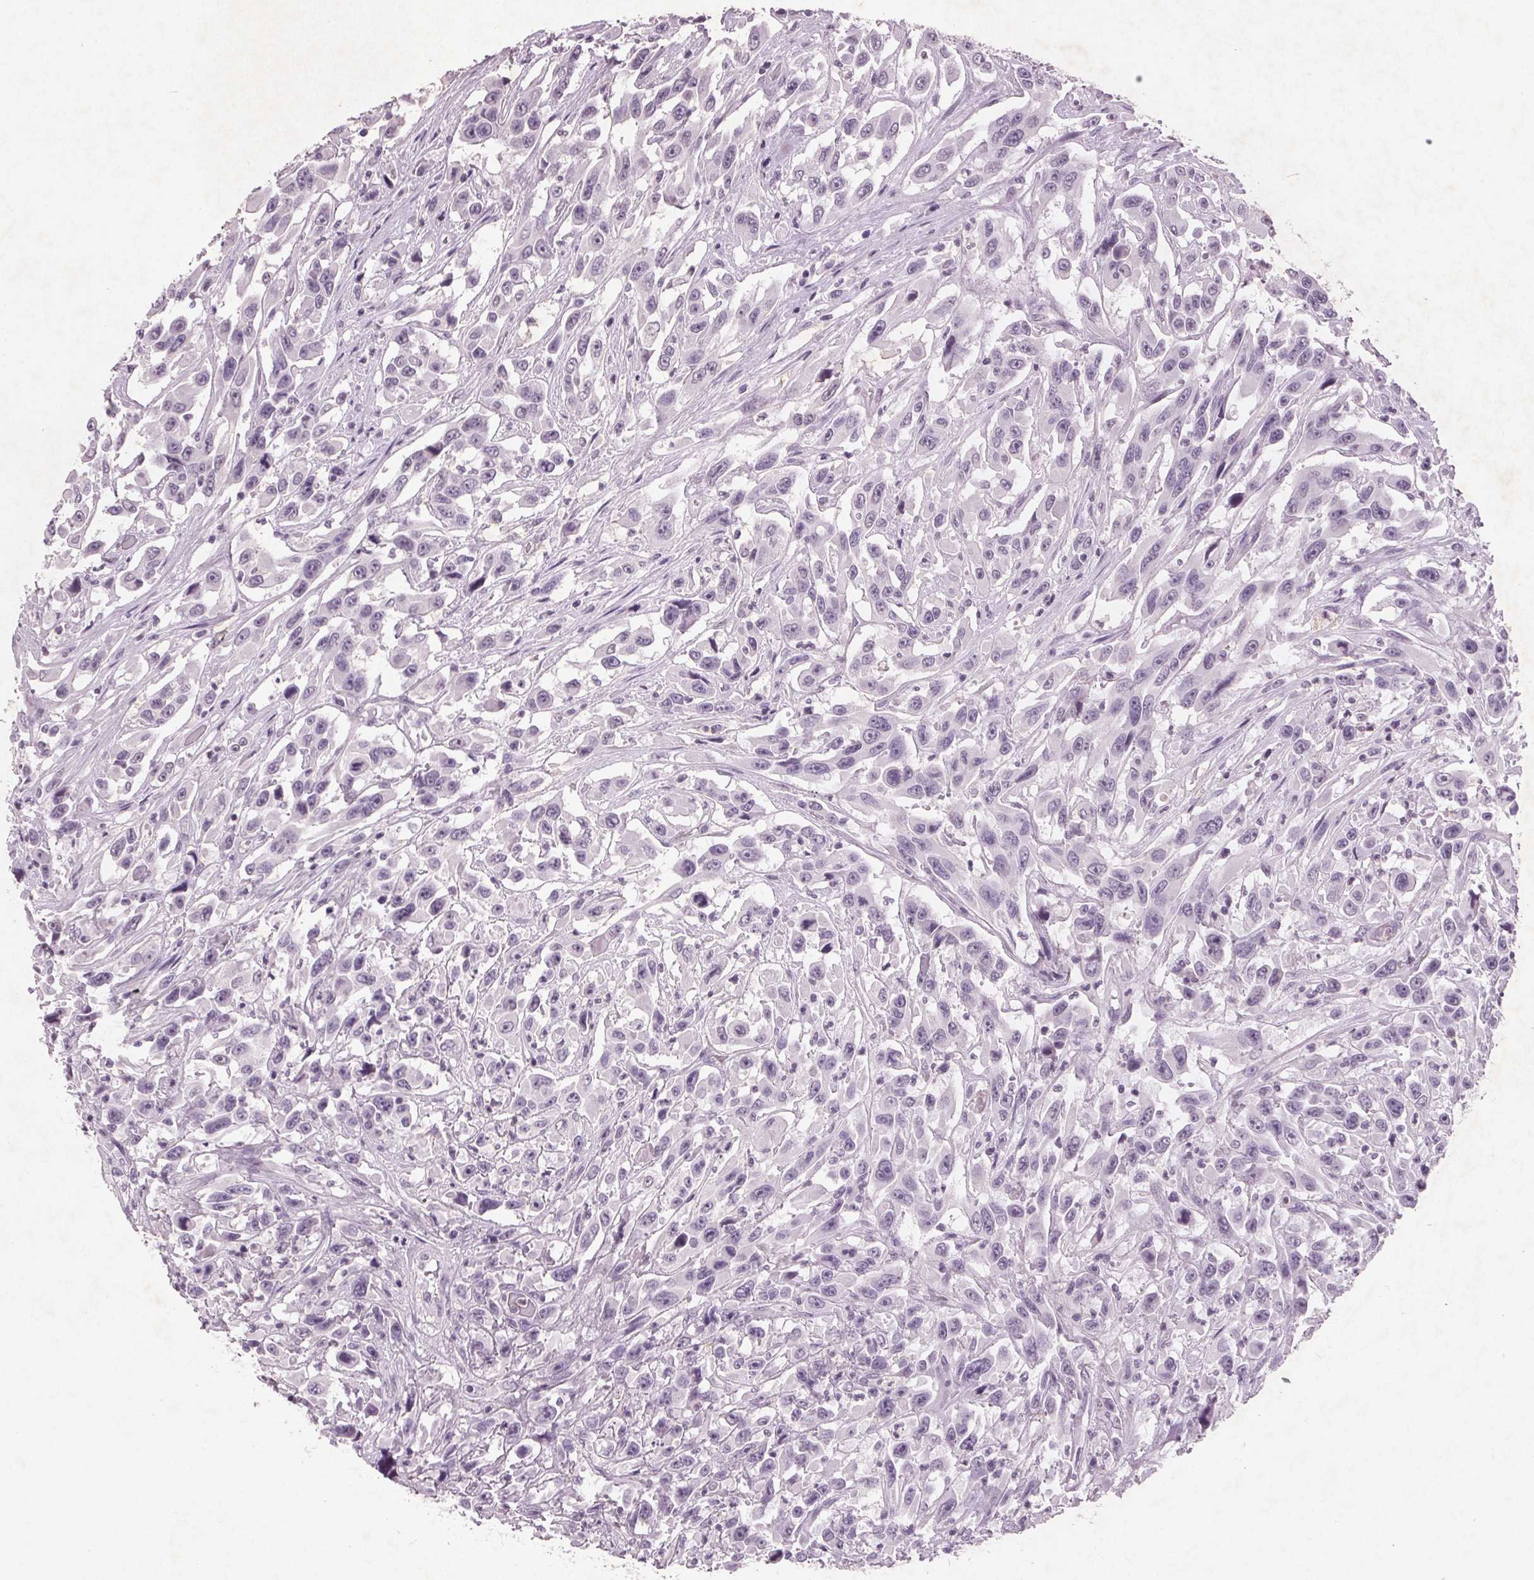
{"staining": {"intensity": "negative", "quantity": "none", "location": "none"}, "tissue": "urothelial cancer", "cell_type": "Tumor cells", "image_type": "cancer", "snomed": [{"axis": "morphology", "description": "Urothelial carcinoma, High grade"}, {"axis": "topography", "description": "Urinary bladder"}], "caption": "Immunohistochemistry (IHC) micrograph of neoplastic tissue: urothelial cancer stained with DAB reveals no significant protein positivity in tumor cells.", "gene": "PTPN14", "patient": {"sex": "male", "age": 53}}